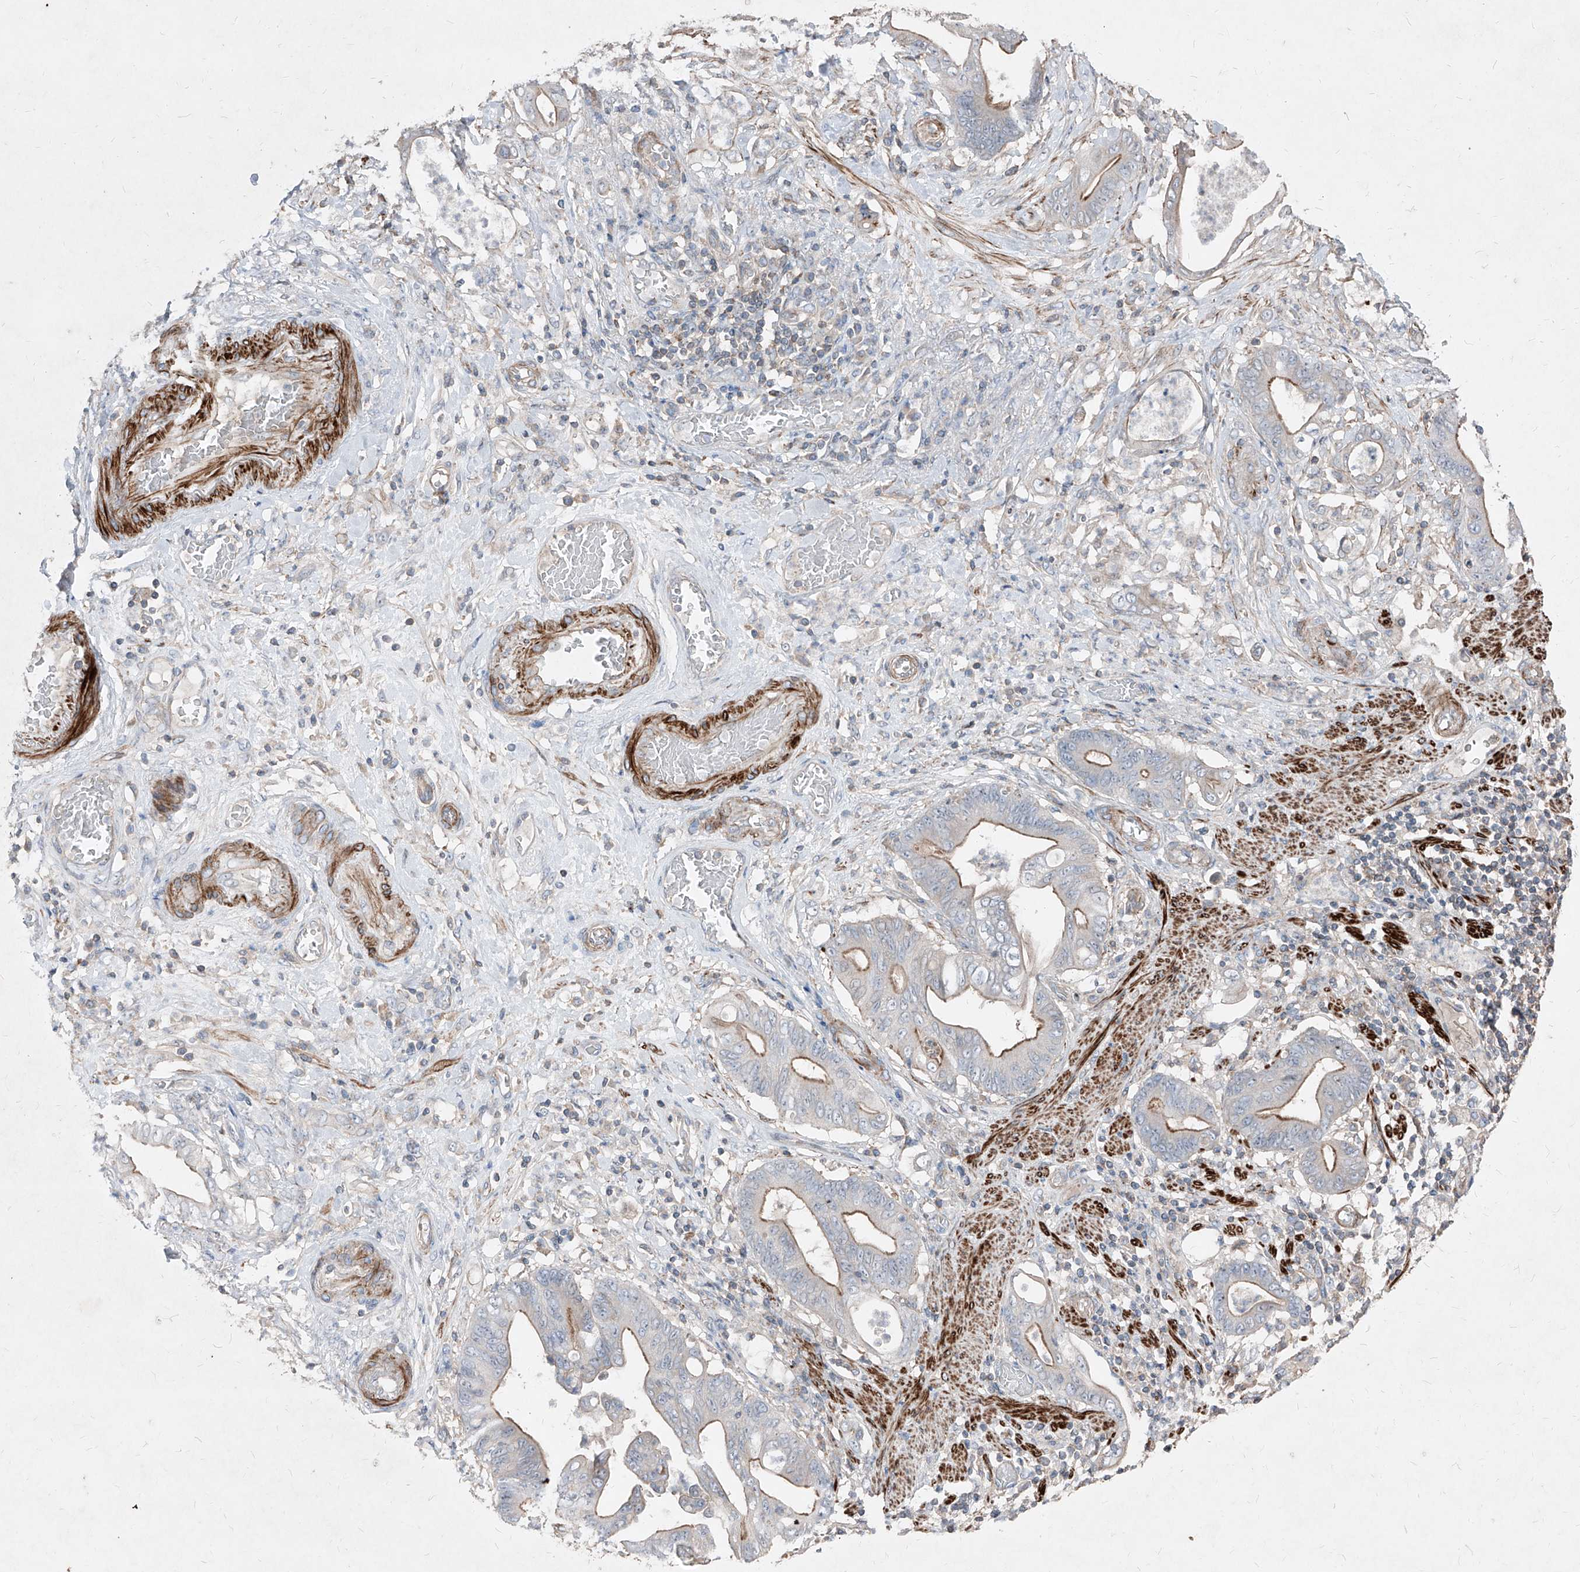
{"staining": {"intensity": "moderate", "quantity": "<25%", "location": "cytoplasmic/membranous"}, "tissue": "stomach cancer", "cell_type": "Tumor cells", "image_type": "cancer", "snomed": [{"axis": "morphology", "description": "Adenocarcinoma, NOS"}, {"axis": "topography", "description": "Stomach"}], "caption": "This micrograph exhibits immunohistochemistry (IHC) staining of stomach adenocarcinoma, with low moderate cytoplasmic/membranous expression in about <25% of tumor cells.", "gene": "UFD1", "patient": {"sex": "female", "age": 73}}